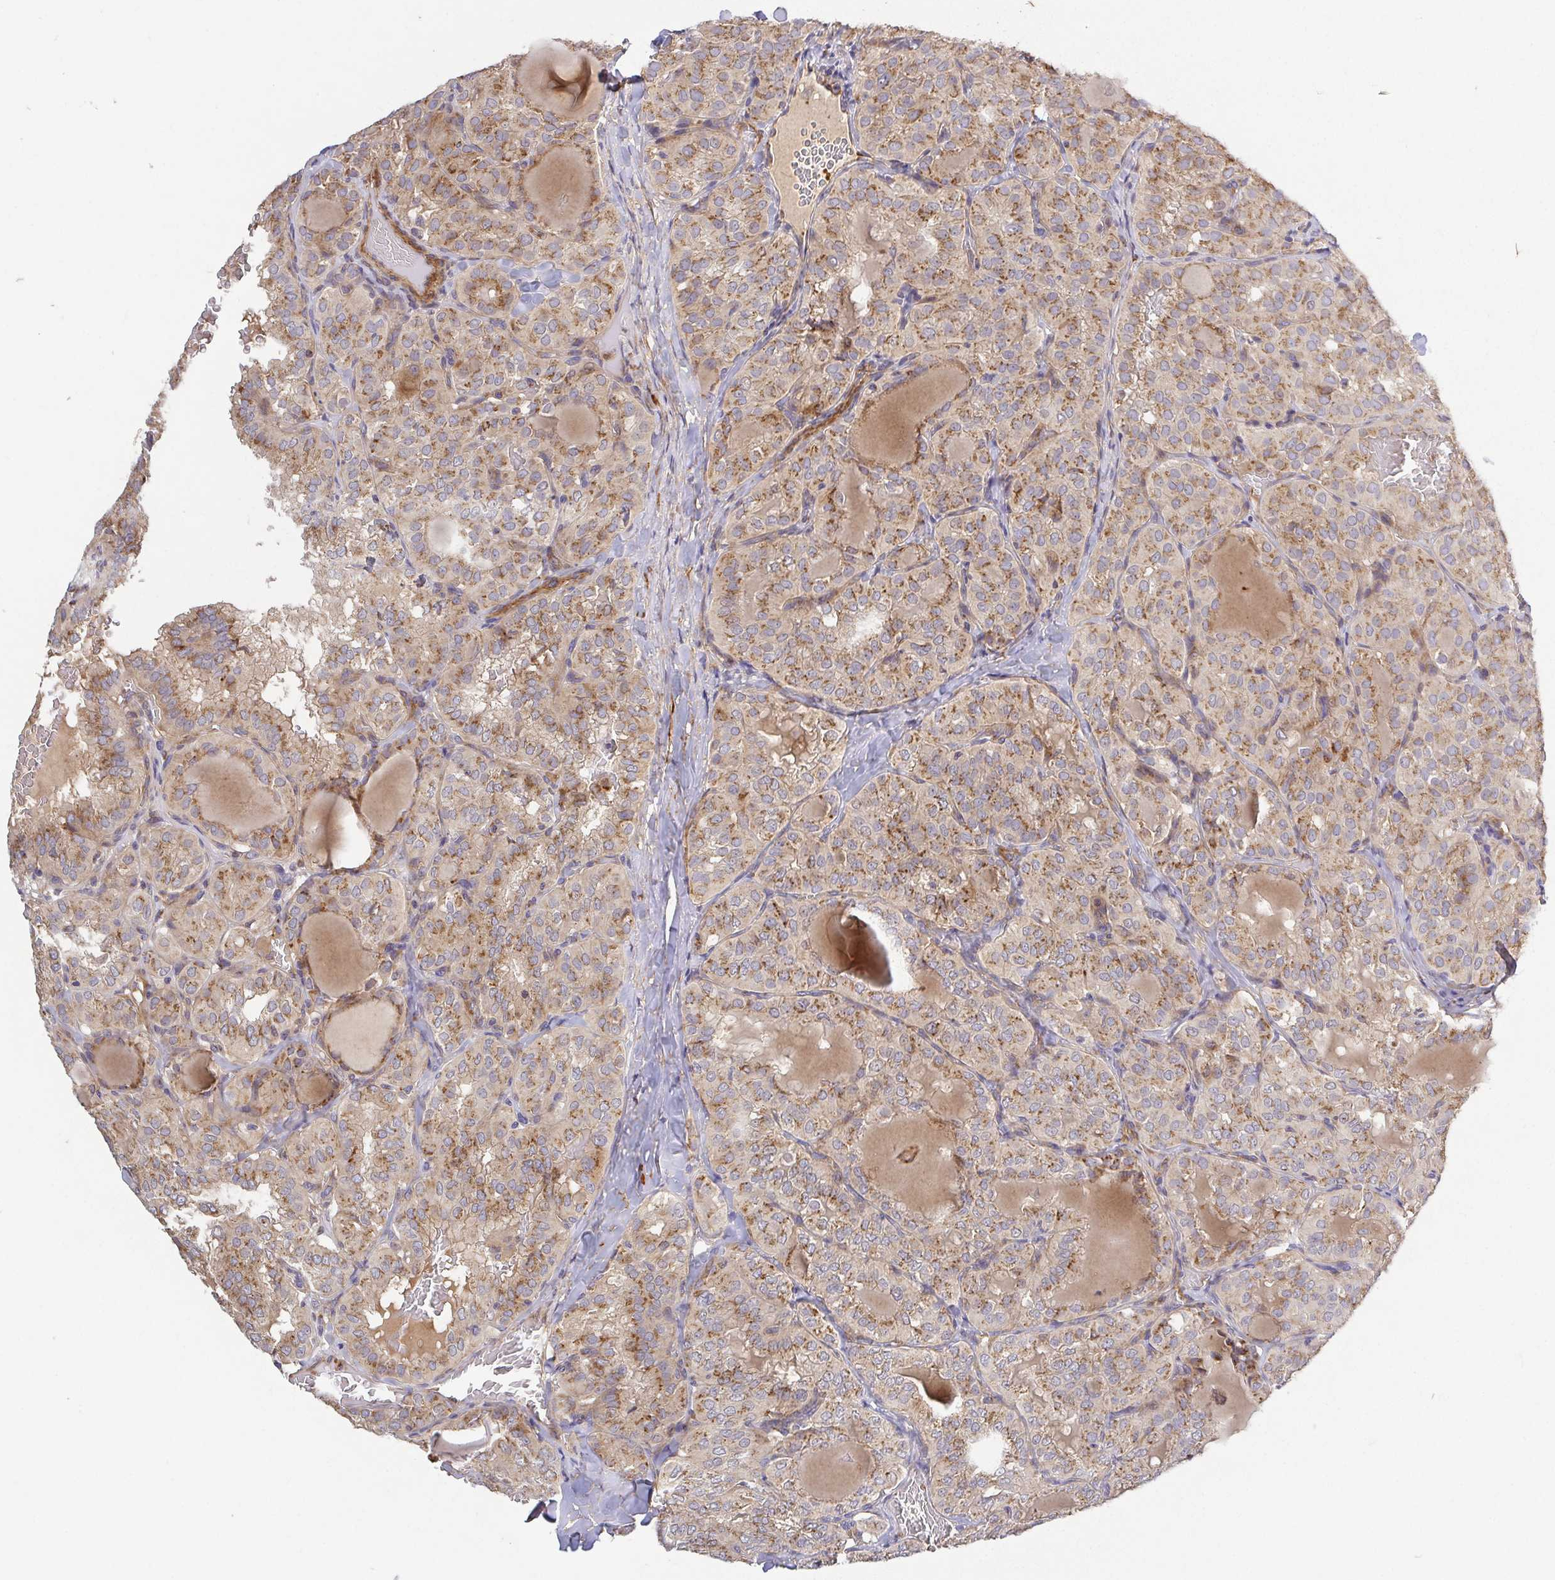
{"staining": {"intensity": "moderate", "quantity": ">75%", "location": "cytoplasmic/membranous"}, "tissue": "thyroid cancer", "cell_type": "Tumor cells", "image_type": "cancer", "snomed": [{"axis": "morphology", "description": "Papillary adenocarcinoma, NOS"}, {"axis": "topography", "description": "Thyroid gland"}], "caption": "Protein expression analysis of human thyroid papillary adenocarcinoma reveals moderate cytoplasmic/membranous expression in approximately >75% of tumor cells. (DAB (3,3'-diaminobenzidine) = brown stain, brightfield microscopy at high magnification).", "gene": "TM9SF4", "patient": {"sex": "male", "age": 20}}